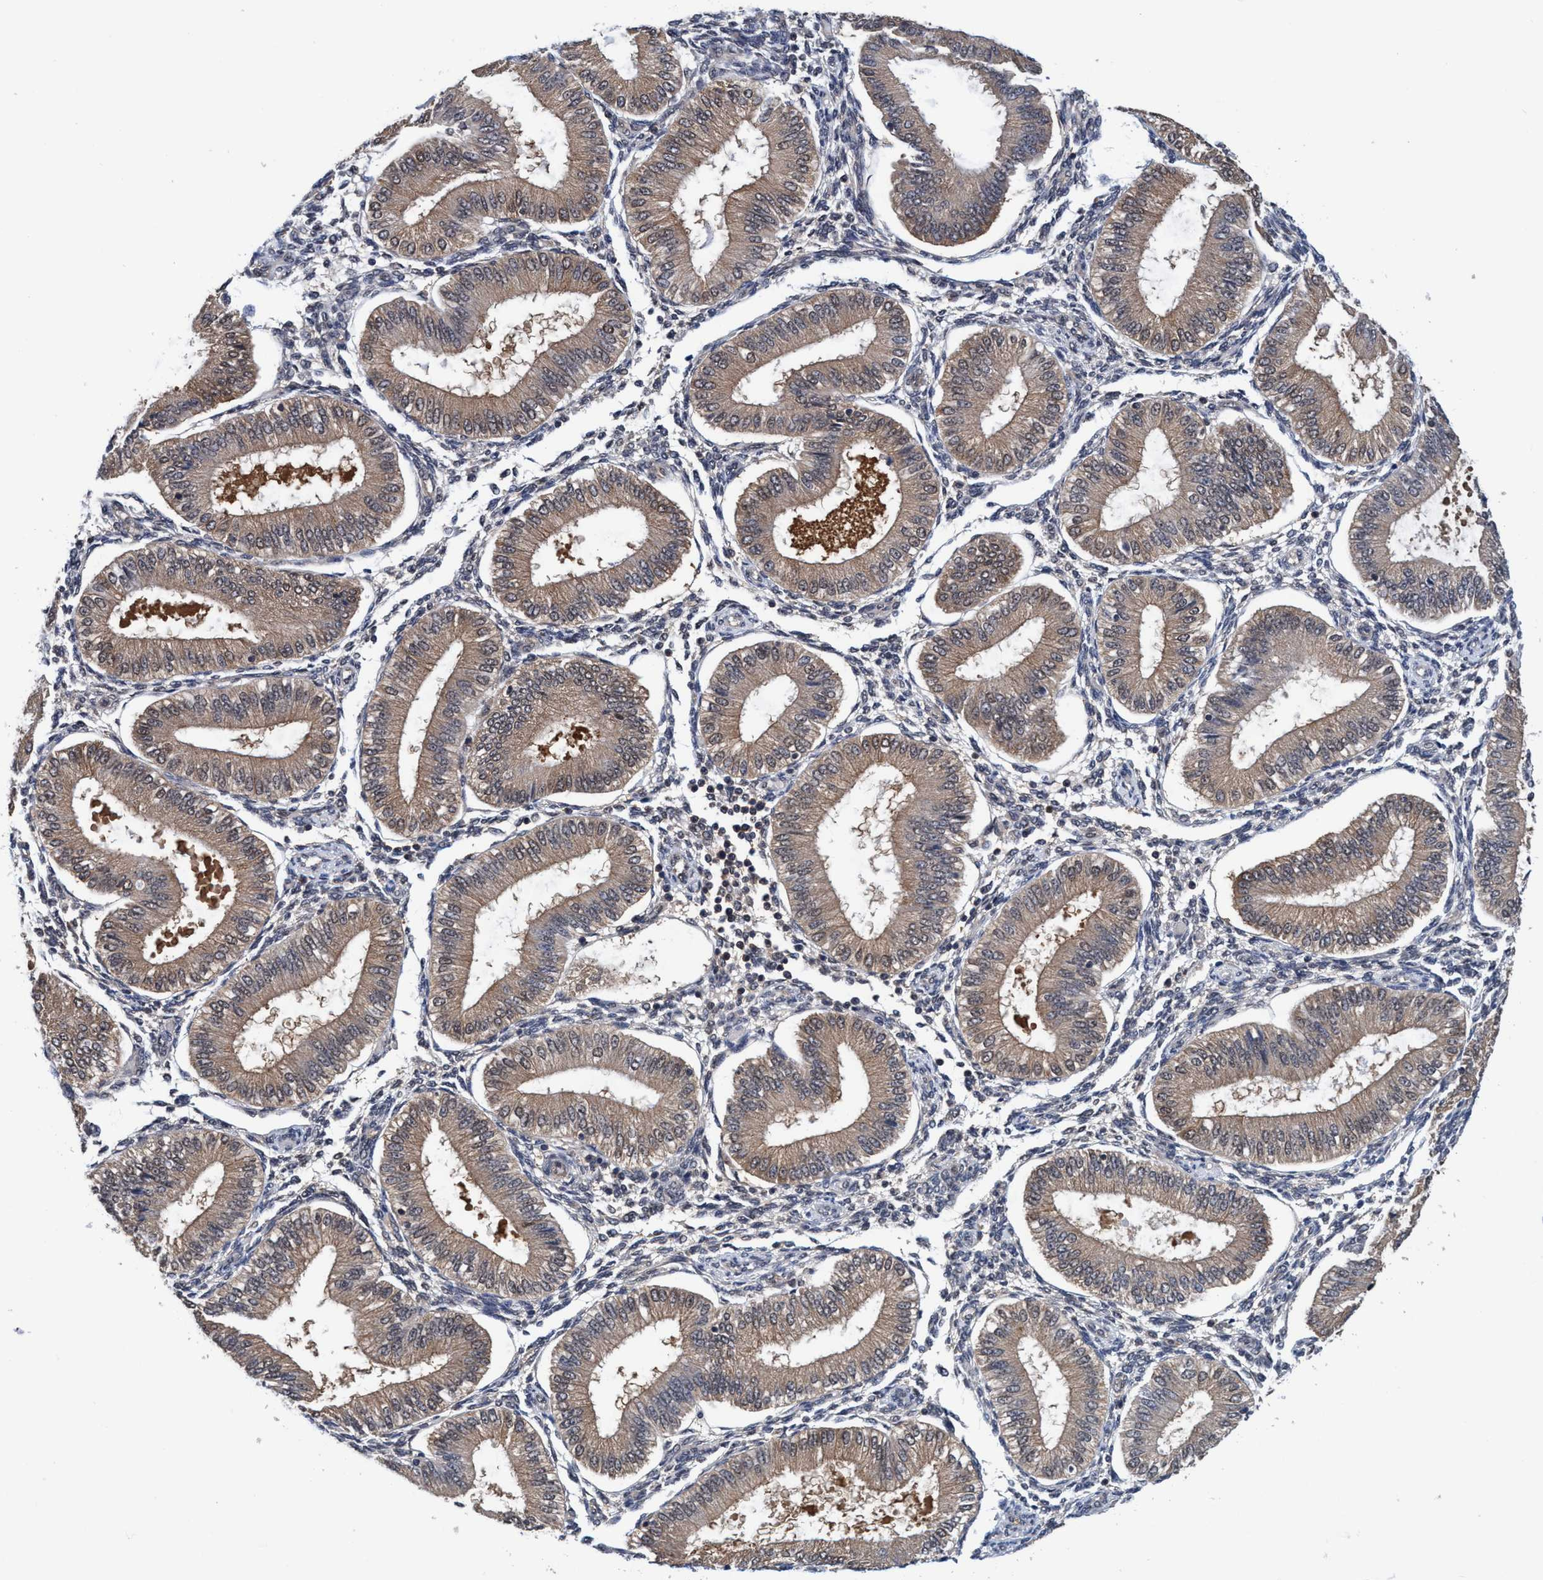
{"staining": {"intensity": "weak", "quantity": "<25%", "location": "nuclear"}, "tissue": "endometrium", "cell_type": "Cells in endometrial stroma", "image_type": "normal", "snomed": [{"axis": "morphology", "description": "Normal tissue, NOS"}, {"axis": "topography", "description": "Endometrium"}], "caption": "The IHC photomicrograph has no significant expression in cells in endometrial stroma of endometrium. (Brightfield microscopy of DAB IHC at high magnification).", "gene": "PSMD12", "patient": {"sex": "female", "age": 39}}